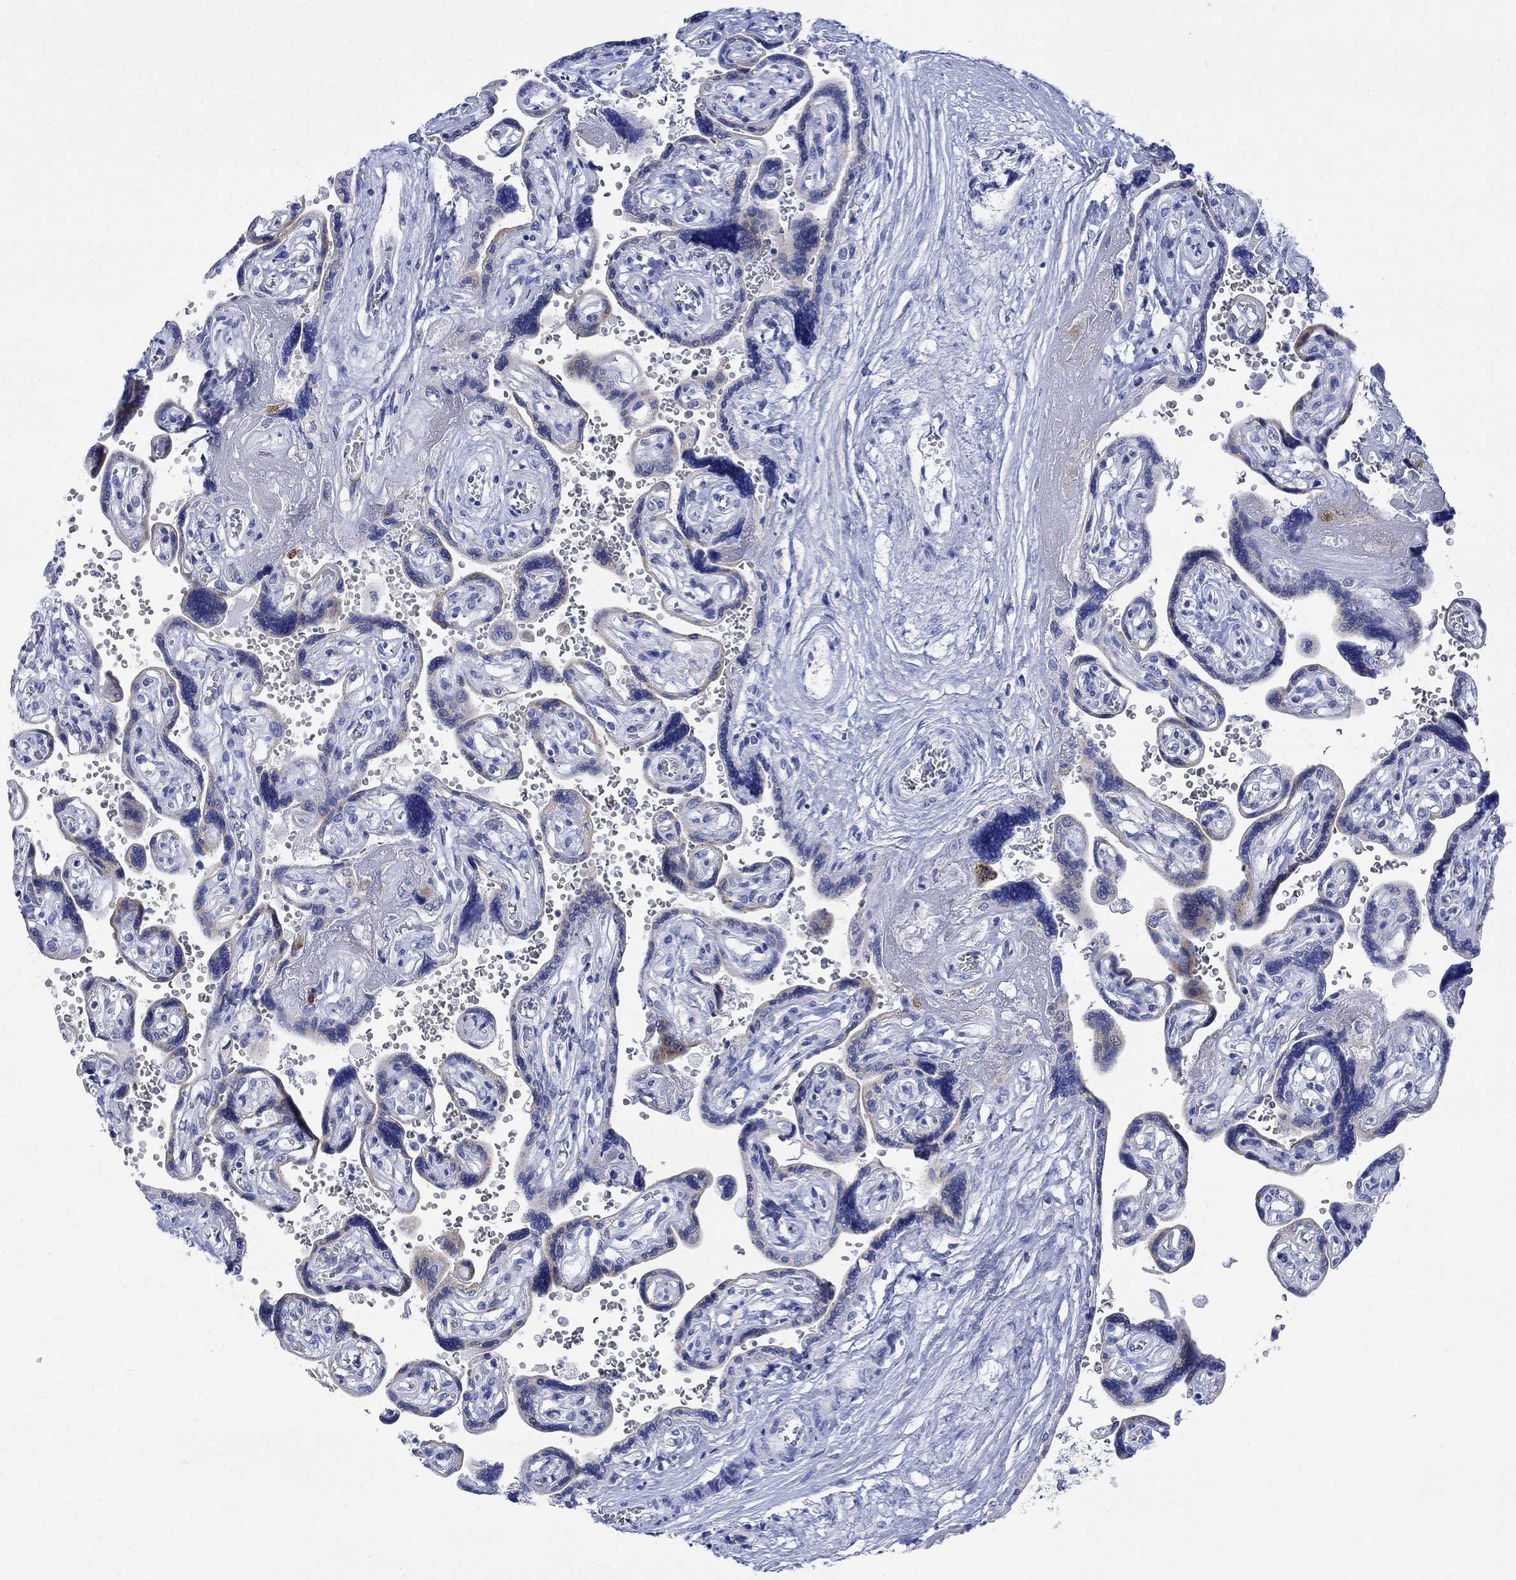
{"staining": {"intensity": "negative", "quantity": "none", "location": "none"}, "tissue": "placenta", "cell_type": "Decidual cells", "image_type": "normal", "snomed": [{"axis": "morphology", "description": "Normal tissue, NOS"}, {"axis": "topography", "description": "Placenta"}], "caption": "IHC histopathology image of normal human placenta stained for a protein (brown), which demonstrates no positivity in decidual cells.", "gene": "MYL1", "patient": {"sex": "female", "age": 32}}